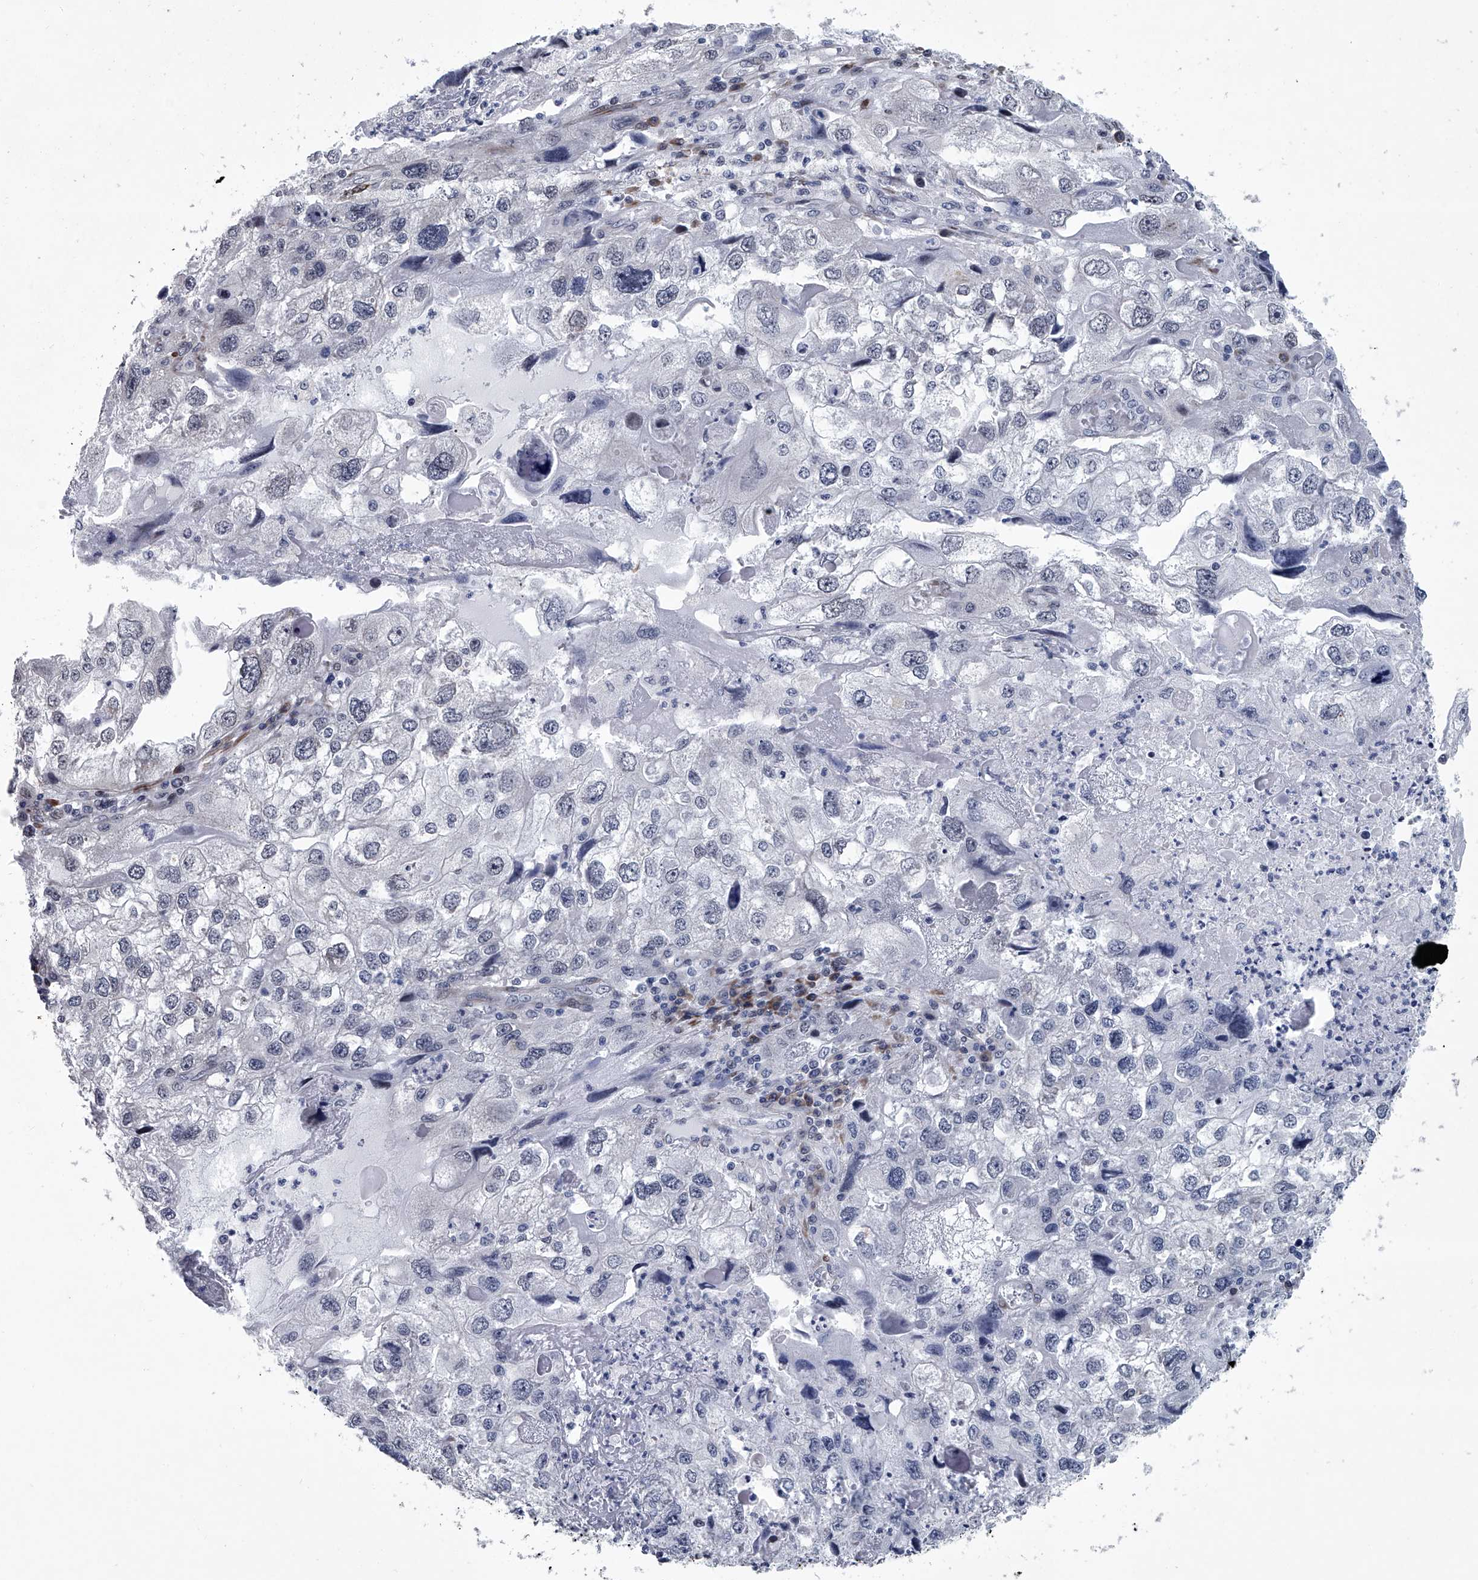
{"staining": {"intensity": "negative", "quantity": "none", "location": "none"}, "tissue": "endometrial cancer", "cell_type": "Tumor cells", "image_type": "cancer", "snomed": [{"axis": "morphology", "description": "Adenocarcinoma, NOS"}, {"axis": "topography", "description": "Endometrium"}], "caption": "IHC micrograph of neoplastic tissue: endometrial cancer stained with DAB shows no significant protein expression in tumor cells. The staining is performed using DAB brown chromogen with nuclei counter-stained in using hematoxylin.", "gene": "PPP2R5D", "patient": {"sex": "female", "age": 49}}